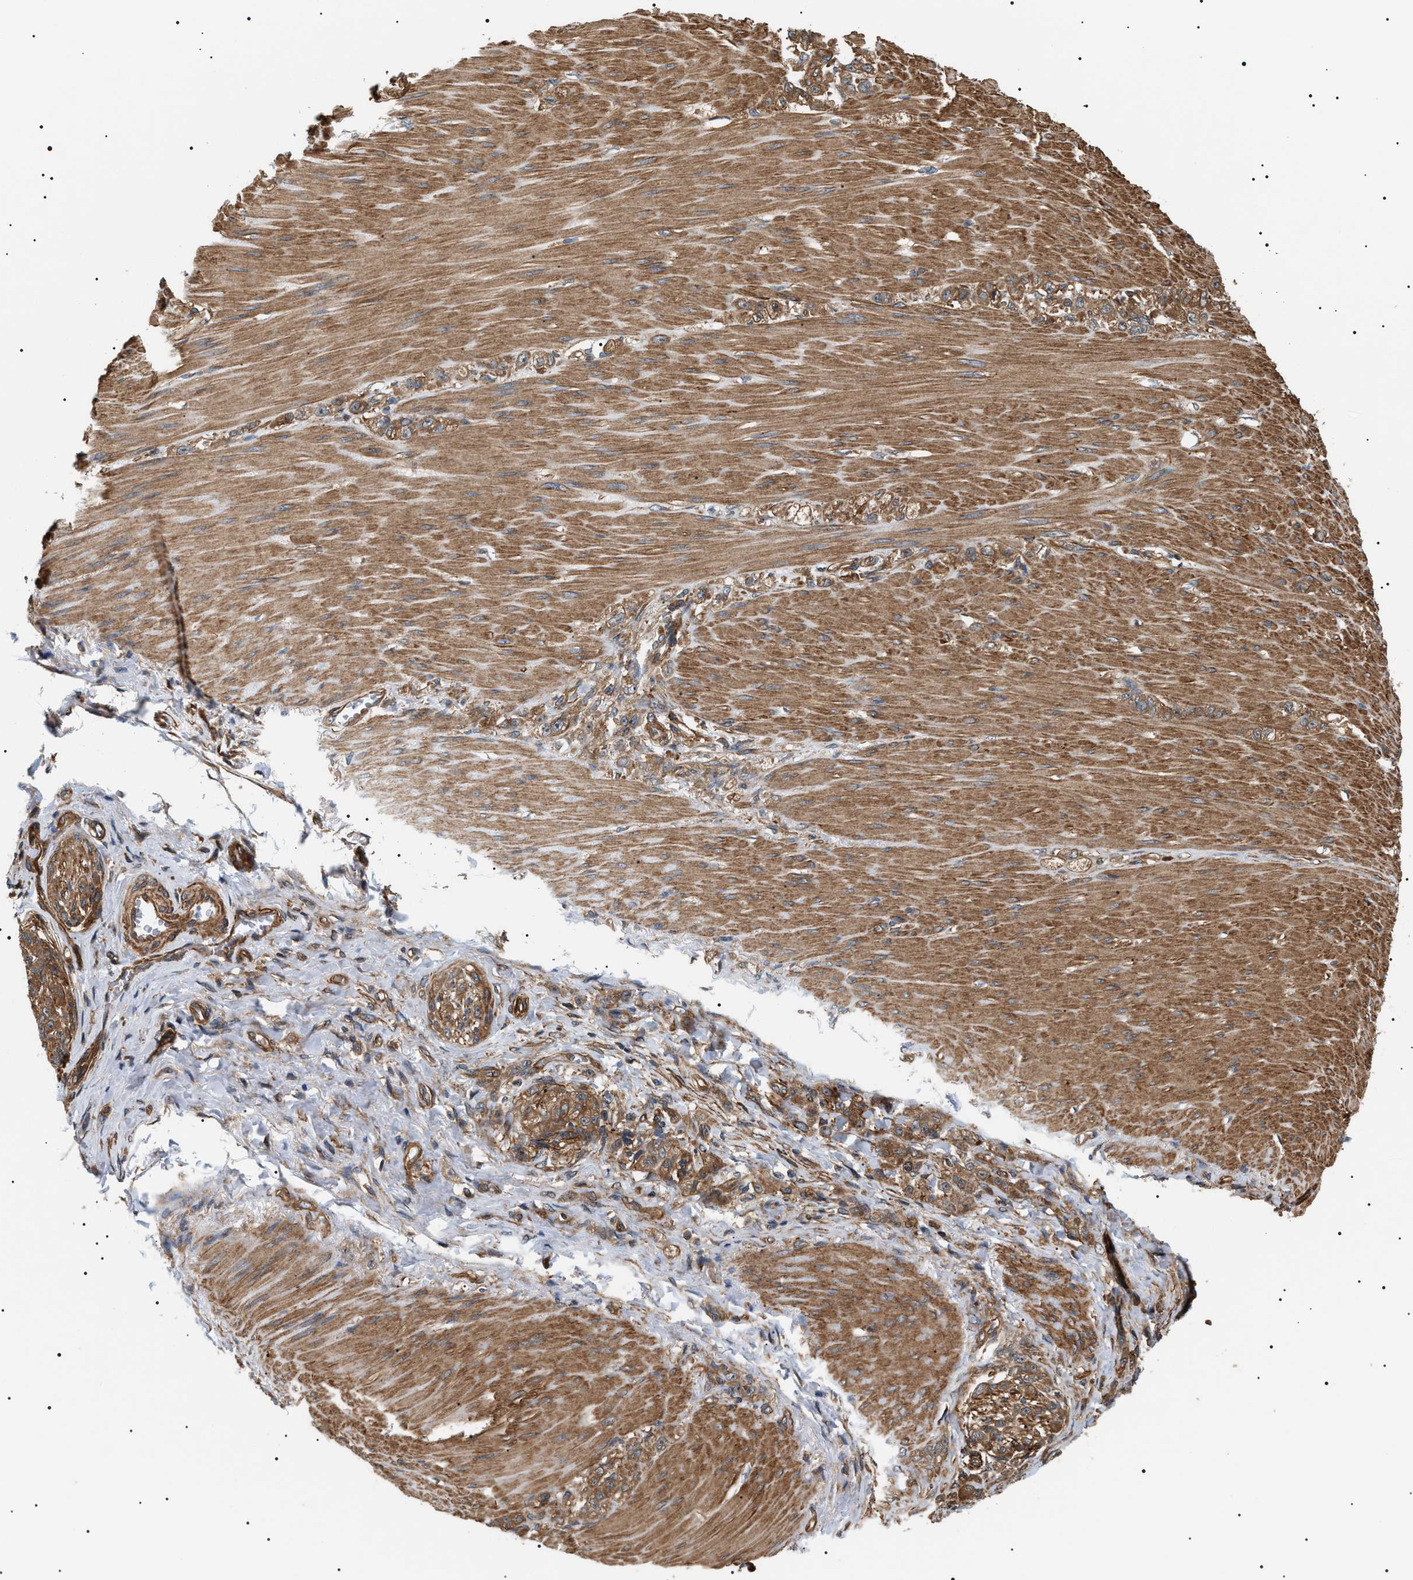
{"staining": {"intensity": "moderate", "quantity": ">75%", "location": "cytoplasmic/membranous"}, "tissue": "stomach cancer", "cell_type": "Tumor cells", "image_type": "cancer", "snomed": [{"axis": "morphology", "description": "Normal tissue, NOS"}, {"axis": "morphology", "description": "Adenocarcinoma, NOS"}, {"axis": "topography", "description": "Stomach"}], "caption": "Stomach cancer (adenocarcinoma) stained for a protein (brown) demonstrates moderate cytoplasmic/membranous positive positivity in about >75% of tumor cells.", "gene": "SH3GLB2", "patient": {"sex": "male", "age": 82}}